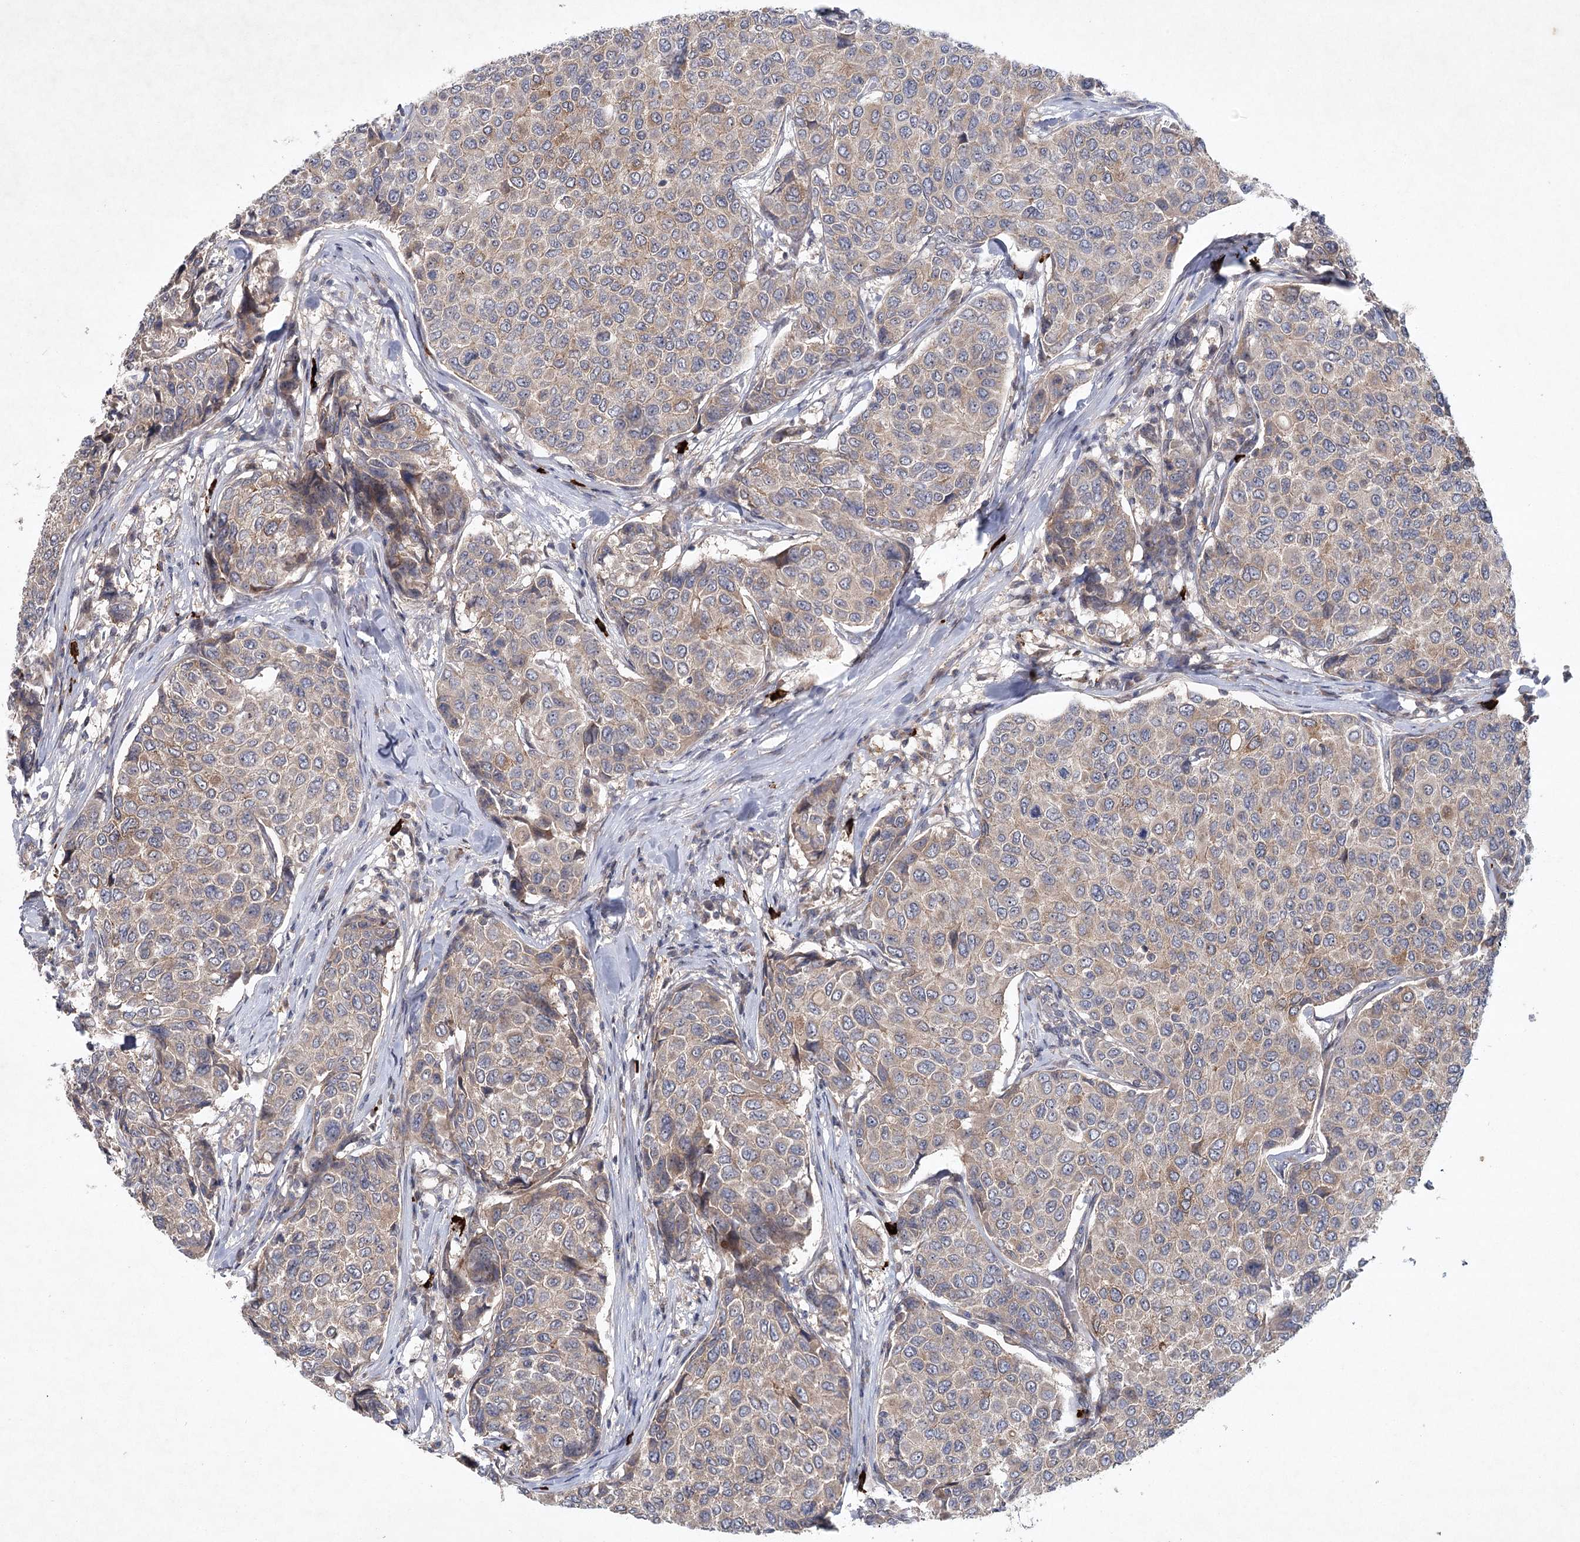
{"staining": {"intensity": "weak", "quantity": ">75%", "location": "cytoplasmic/membranous"}, "tissue": "breast cancer", "cell_type": "Tumor cells", "image_type": "cancer", "snomed": [{"axis": "morphology", "description": "Duct carcinoma"}, {"axis": "topography", "description": "Breast"}], "caption": "DAB (3,3'-diaminobenzidine) immunohistochemical staining of breast cancer (infiltrating ductal carcinoma) reveals weak cytoplasmic/membranous protein positivity in approximately >75% of tumor cells.", "gene": "MAP3K13", "patient": {"sex": "female", "age": 55}}